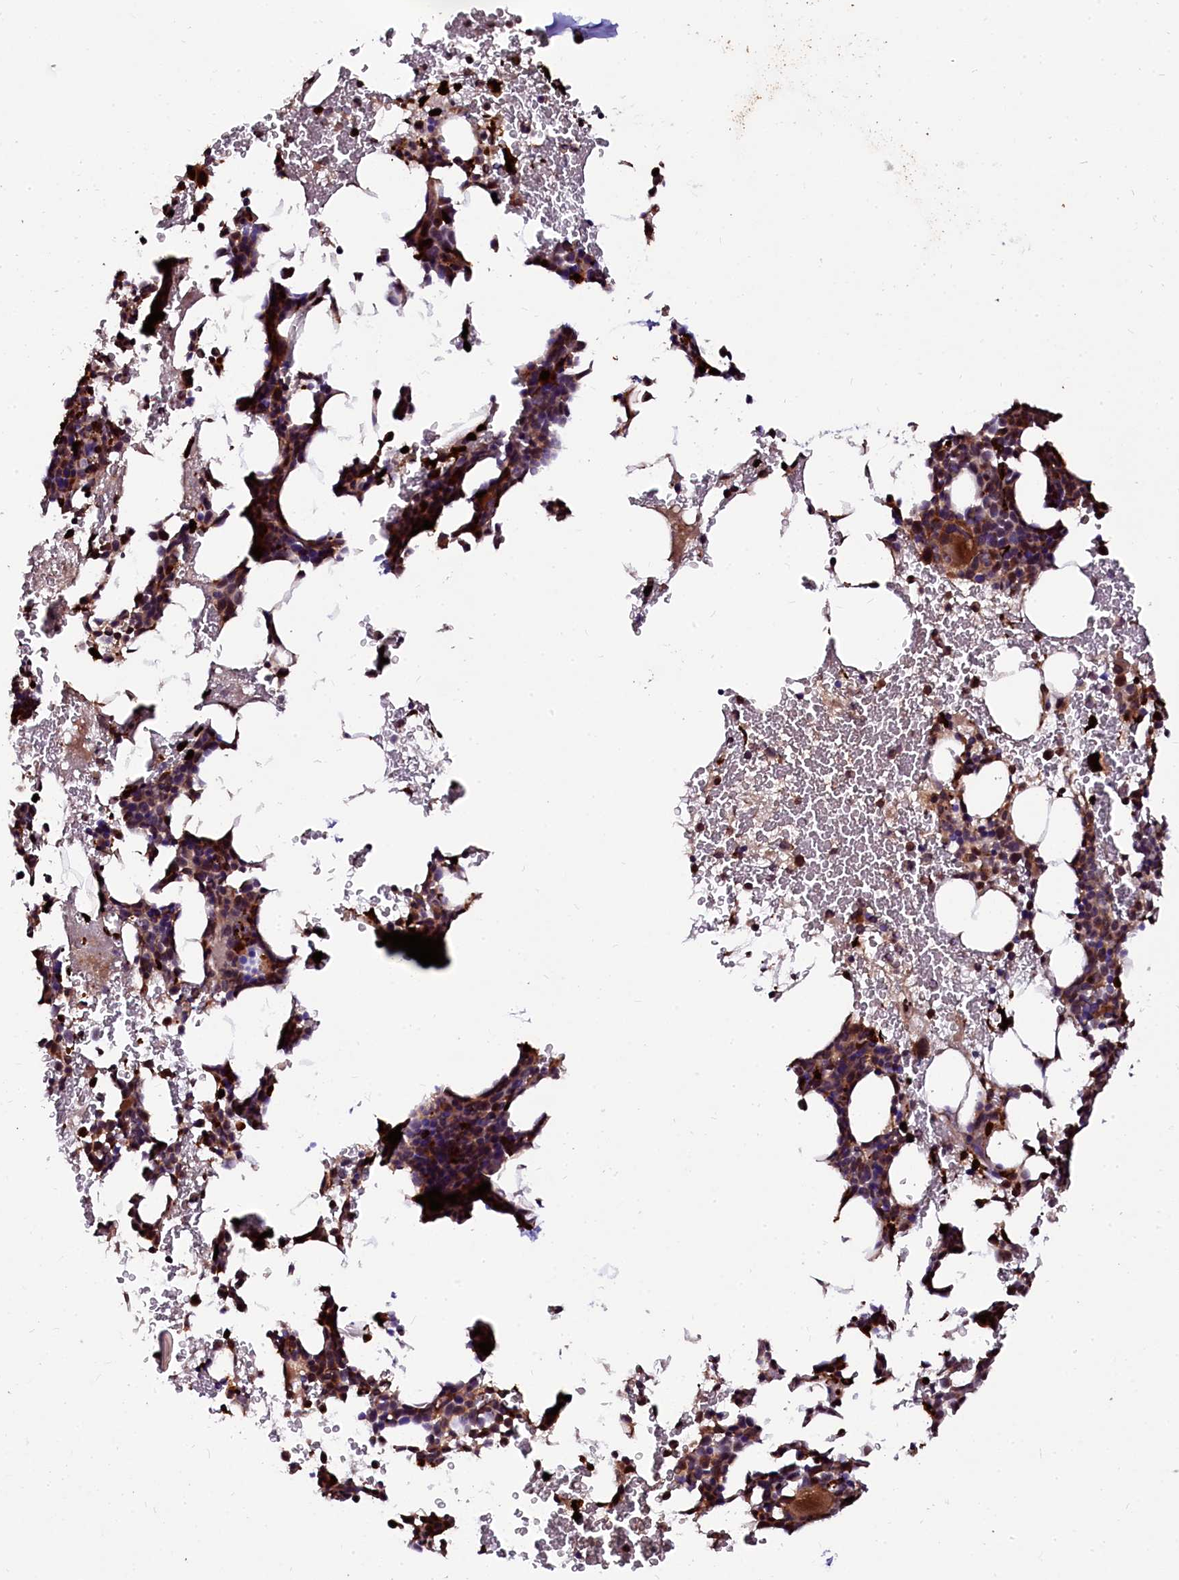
{"staining": {"intensity": "strong", "quantity": "25%-75%", "location": "cytoplasmic/membranous,nuclear"}, "tissue": "bone marrow", "cell_type": "Hematopoietic cells", "image_type": "normal", "snomed": [{"axis": "morphology", "description": "Normal tissue, NOS"}, {"axis": "topography", "description": "Bone marrow"}], "caption": "A photomicrograph of bone marrow stained for a protein shows strong cytoplasmic/membranous,nuclear brown staining in hematopoietic cells. (brown staining indicates protein expression, while blue staining denotes nuclei).", "gene": "N4BP1", "patient": {"sex": "female", "age": 37}}